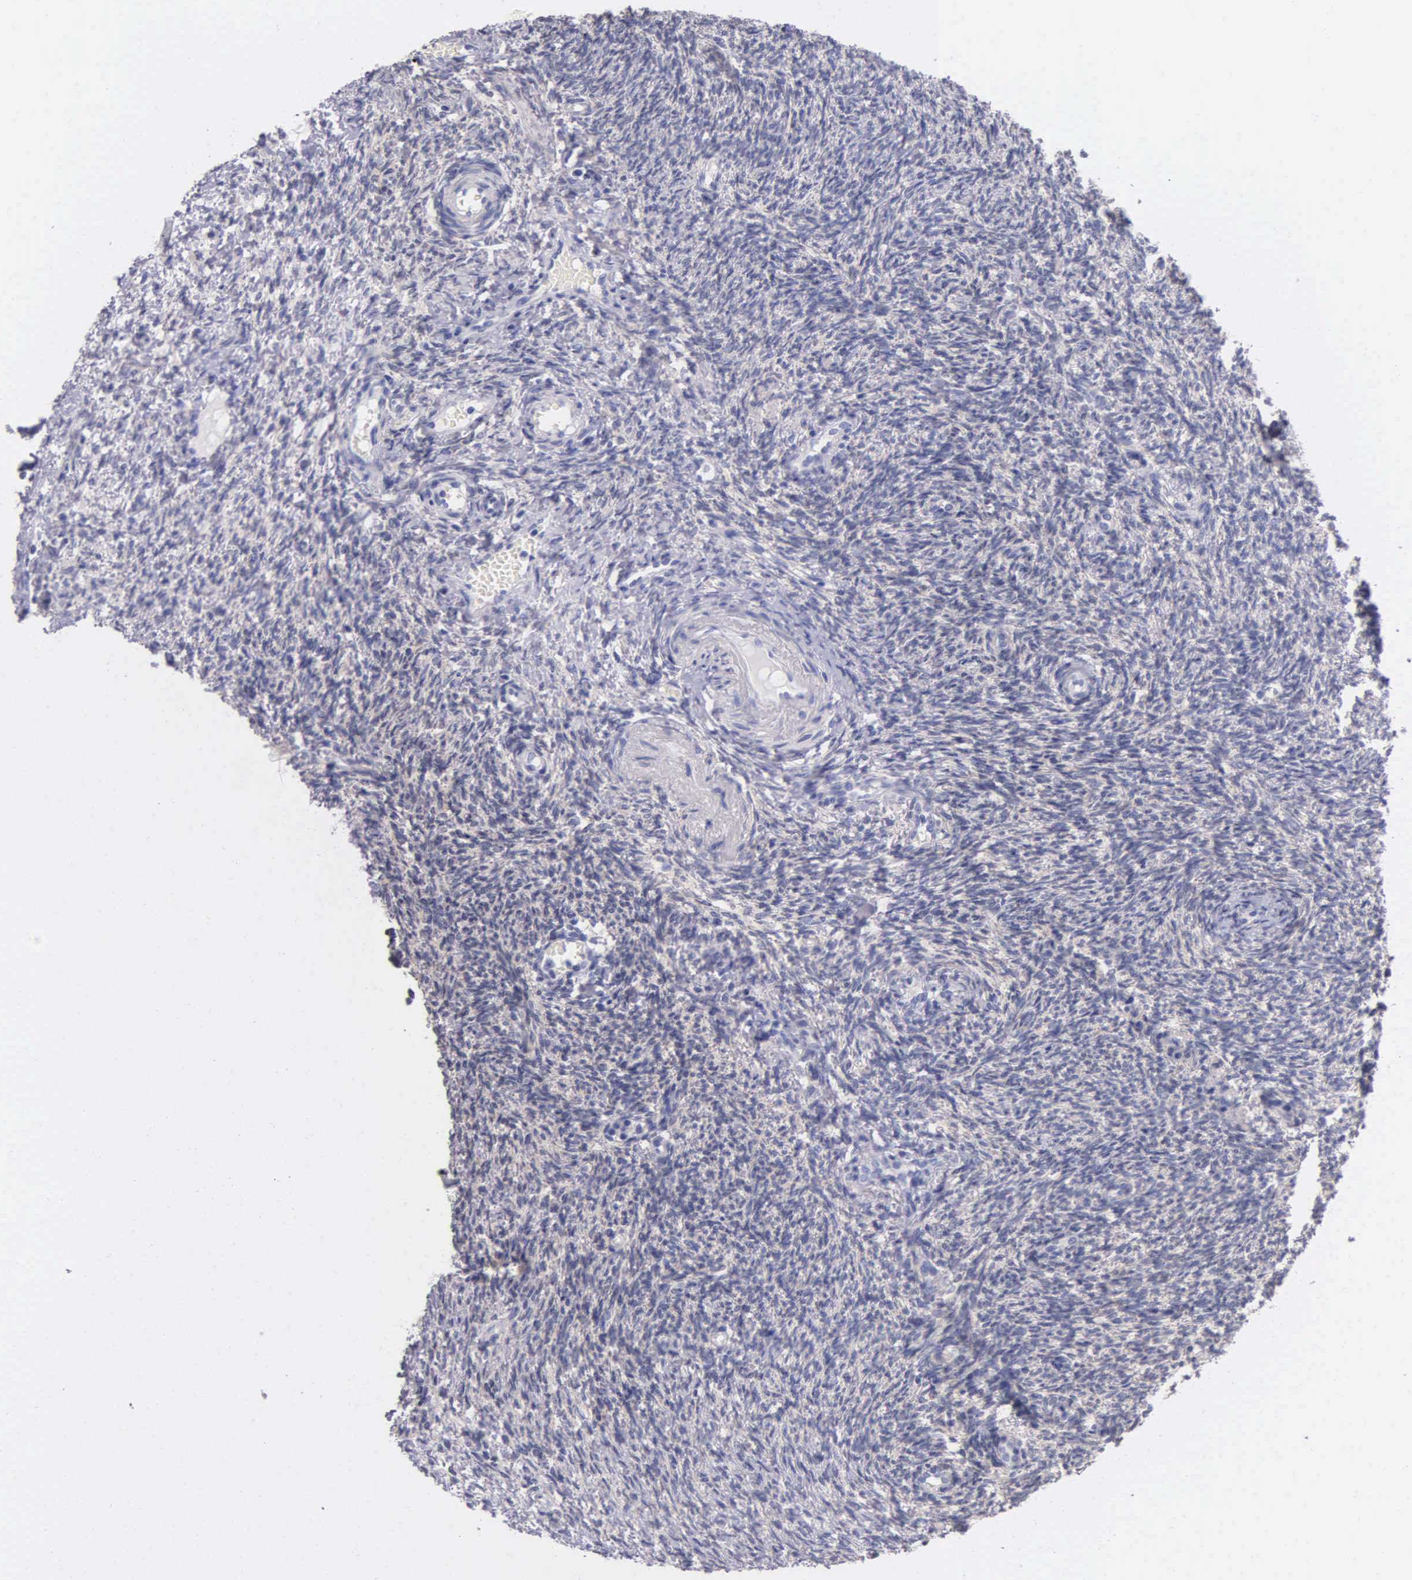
{"staining": {"intensity": "moderate", "quantity": "25%-75%", "location": "cytoplasmic/membranous"}, "tissue": "ovary", "cell_type": "Ovarian stroma cells", "image_type": "normal", "snomed": [{"axis": "morphology", "description": "Normal tissue, NOS"}, {"axis": "topography", "description": "Ovary"}], "caption": "Ovarian stroma cells demonstrate medium levels of moderate cytoplasmic/membranous expression in approximately 25%-75% of cells in unremarkable human ovary.", "gene": "GSTT2B", "patient": {"sex": "female", "age": 32}}